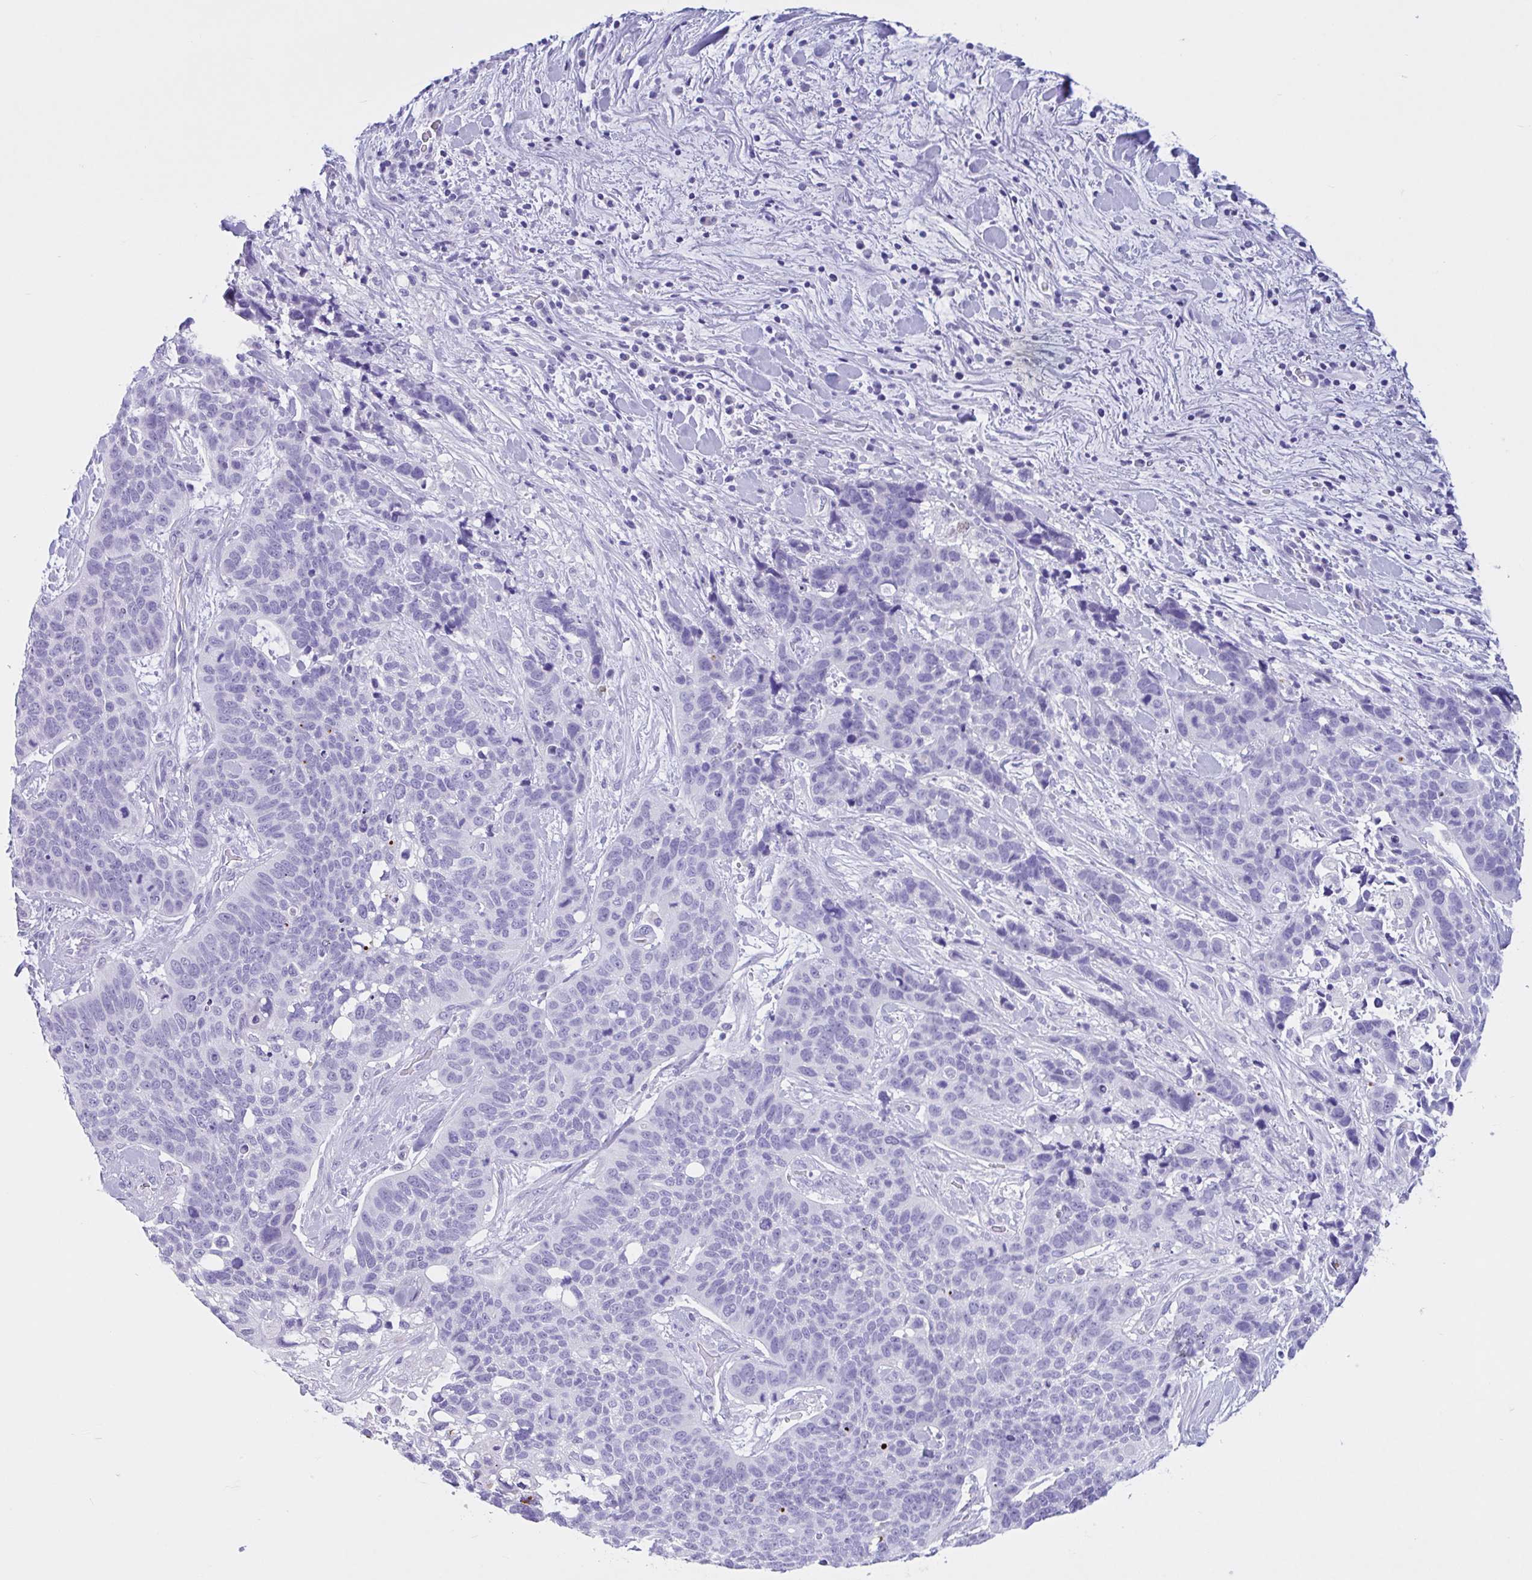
{"staining": {"intensity": "negative", "quantity": "none", "location": "none"}, "tissue": "lung cancer", "cell_type": "Tumor cells", "image_type": "cancer", "snomed": [{"axis": "morphology", "description": "Squamous cell carcinoma, NOS"}, {"axis": "topography", "description": "Lung"}], "caption": "This is an immunohistochemistry photomicrograph of lung squamous cell carcinoma. There is no expression in tumor cells.", "gene": "OR4N4", "patient": {"sex": "male", "age": 62}}